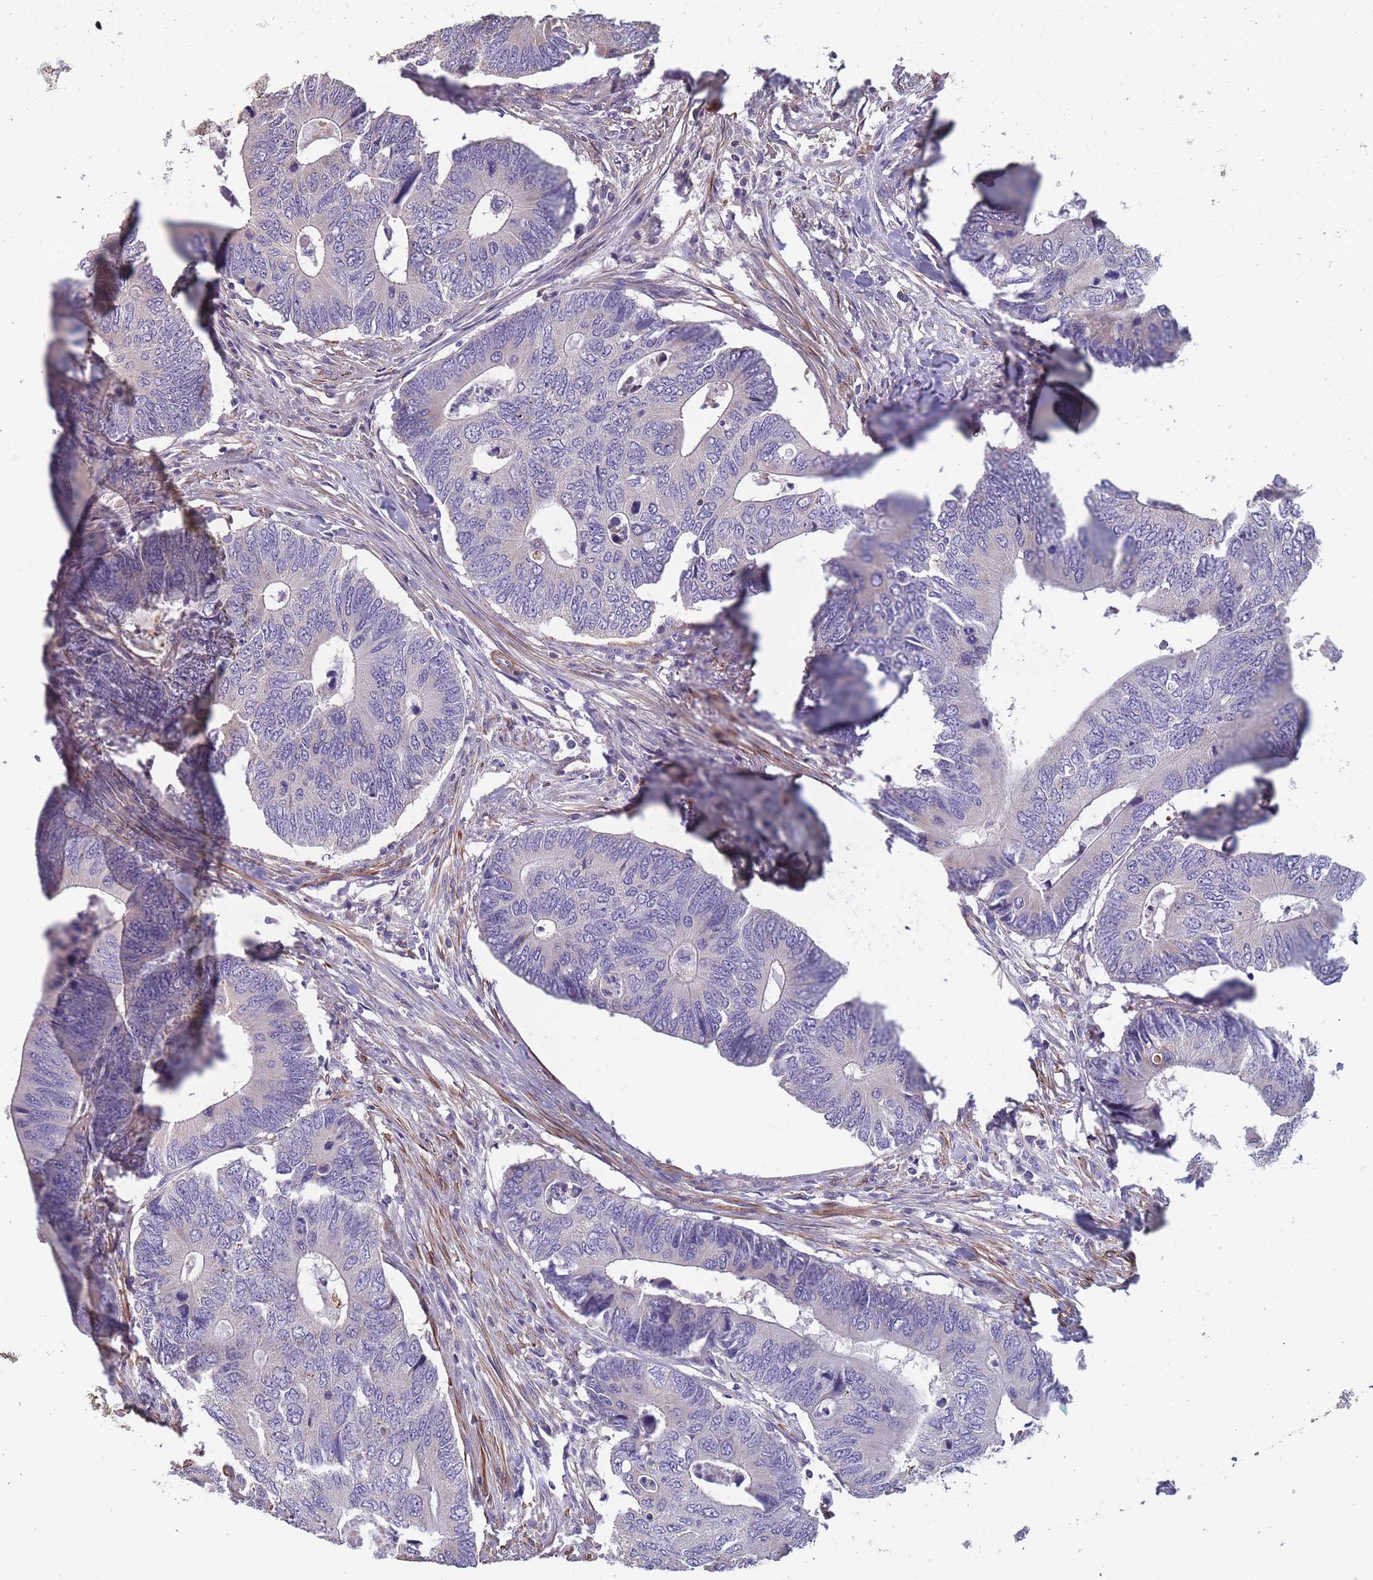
{"staining": {"intensity": "negative", "quantity": "none", "location": "none"}, "tissue": "colorectal cancer", "cell_type": "Tumor cells", "image_type": "cancer", "snomed": [{"axis": "morphology", "description": "Adenocarcinoma, NOS"}, {"axis": "topography", "description": "Colon"}], "caption": "There is no significant positivity in tumor cells of adenocarcinoma (colorectal).", "gene": "TOMM40L", "patient": {"sex": "male", "age": 87}}